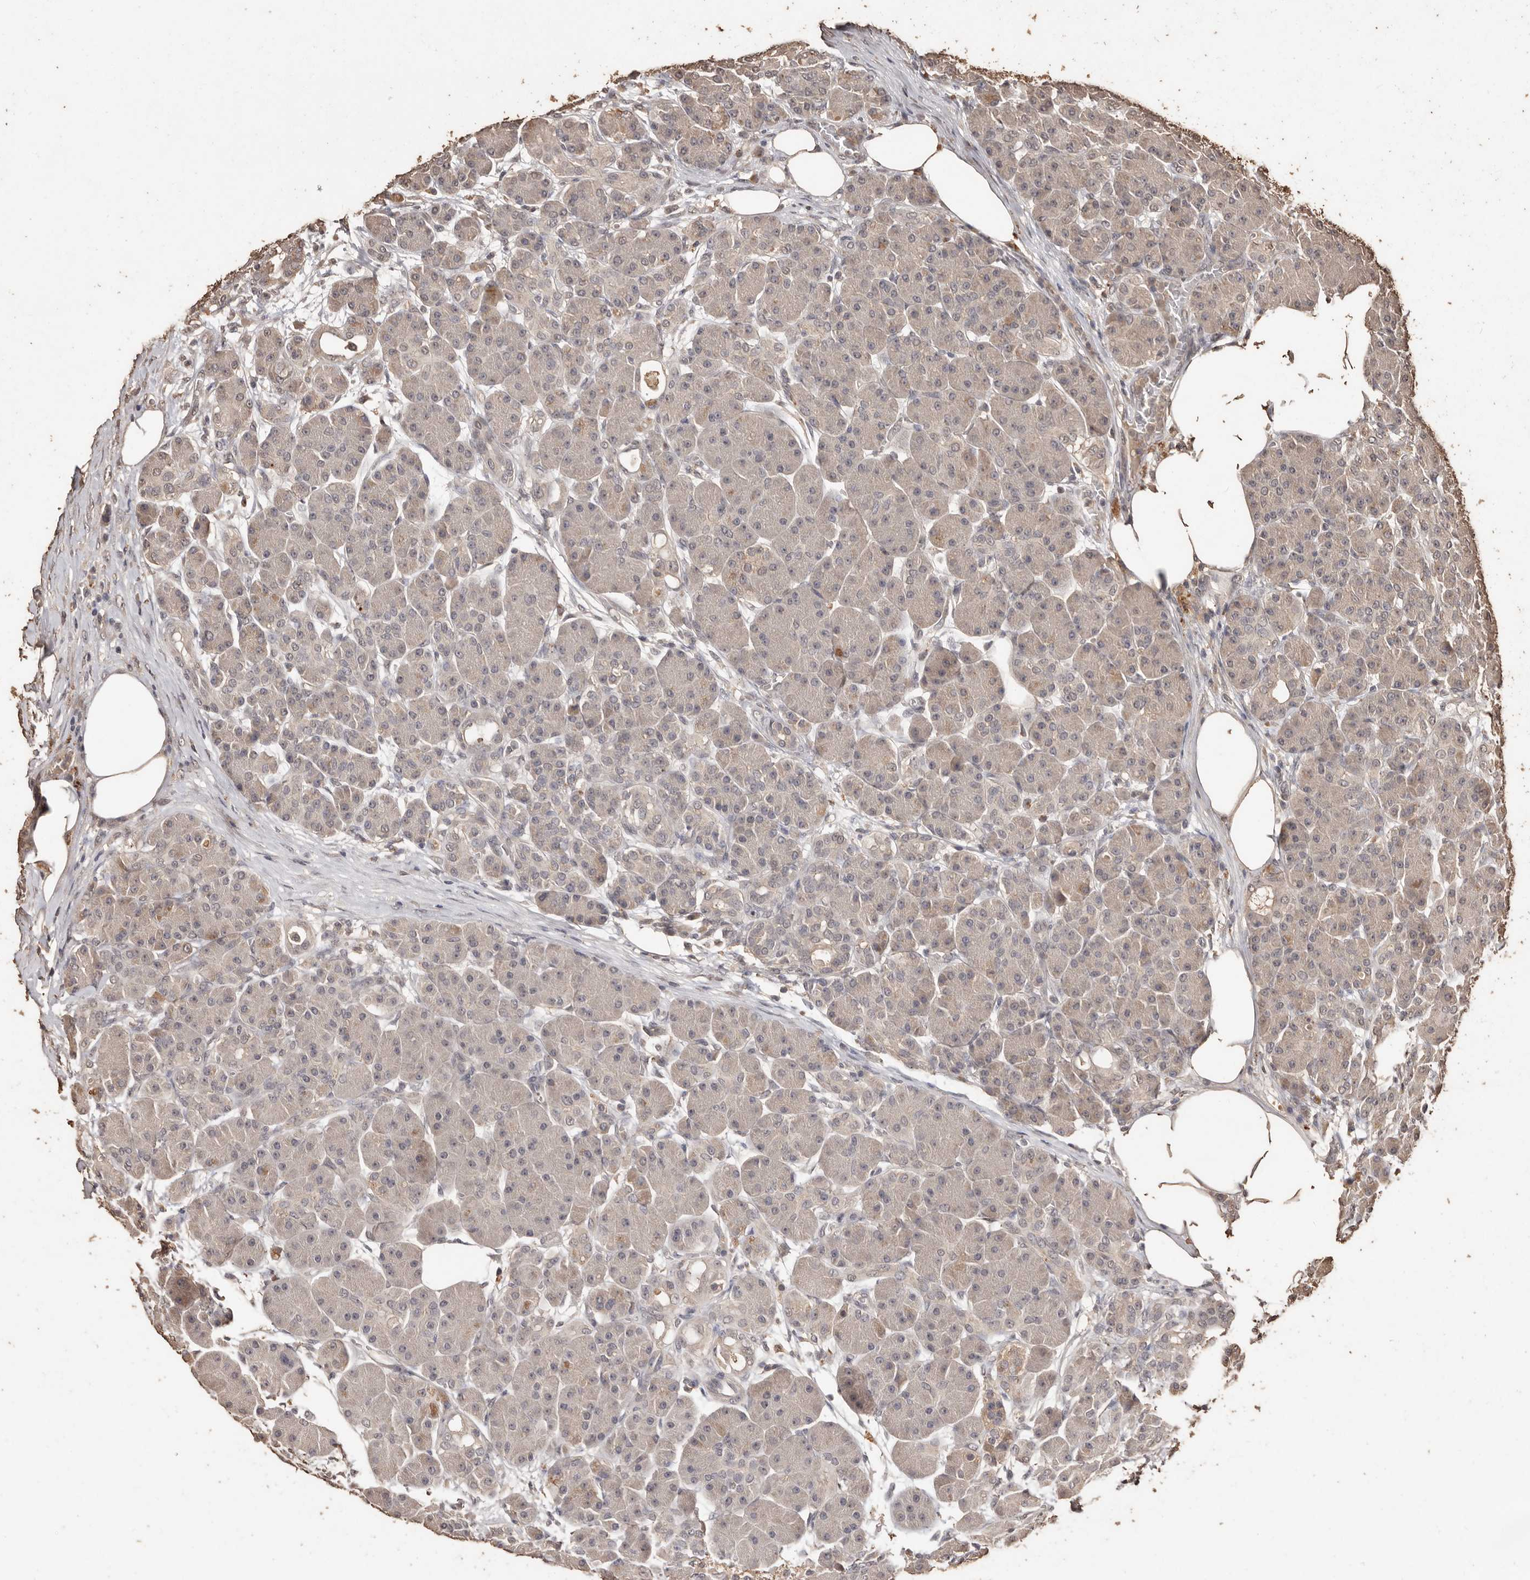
{"staining": {"intensity": "weak", "quantity": "<25%", "location": "cytoplasmic/membranous"}, "tissue": "pancreas", "cell_type": "Exocrine glandular cells", "image_type": "normal", "snomed": [{"axis": "morphology", "description": "Normal tissue, NOS"}, {"axis": "topography", "description": "Pancreas"}], "caption": "IHC histopathology image of normal pancreas: human pancreas stained with DAB (3,3'-diaminobenzidine) exhibits no significant protein expression in exocrine glandular cells.", "gene": "PKDCC", "patient": {"sex": "male", "age": 63}}